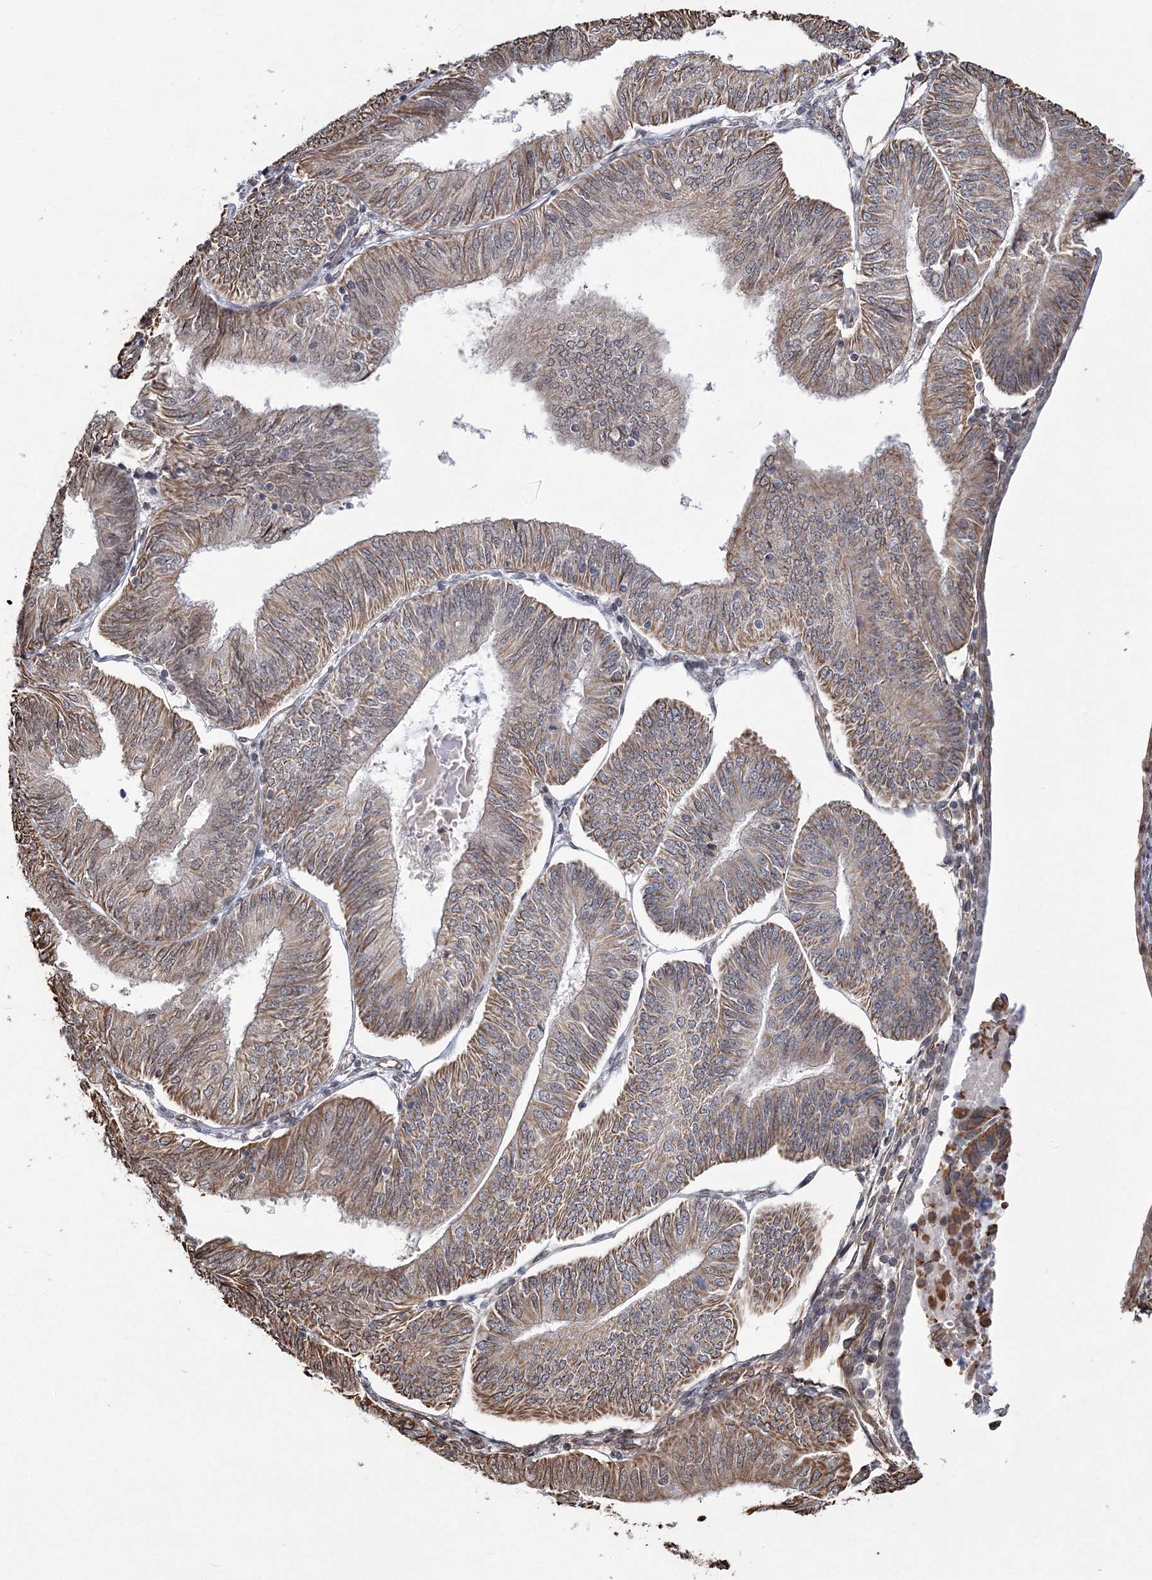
{"staining": {"intensity": "moderate", "quantity": "25%-75%", "location": "cytoplasmic/membranous"}, "tissue": "endometrial cancer", "cell_type": "Tumor cells", "image_type": "cancer", "snomed": [{"axis": "morphology", "description": "Adenocarcinoma, NOS"}, {"axis": "topography", "description": "Endometrium"}], "caption": "This is an image of immunohistochemistry (IHC) staining of adenocarcinoma (endometrial), which shows moderate expression in the cytoplasmic/membranous of tumor cells.", "gene": "ATP11B", "patient": {"sex": "female", "age": 58}}